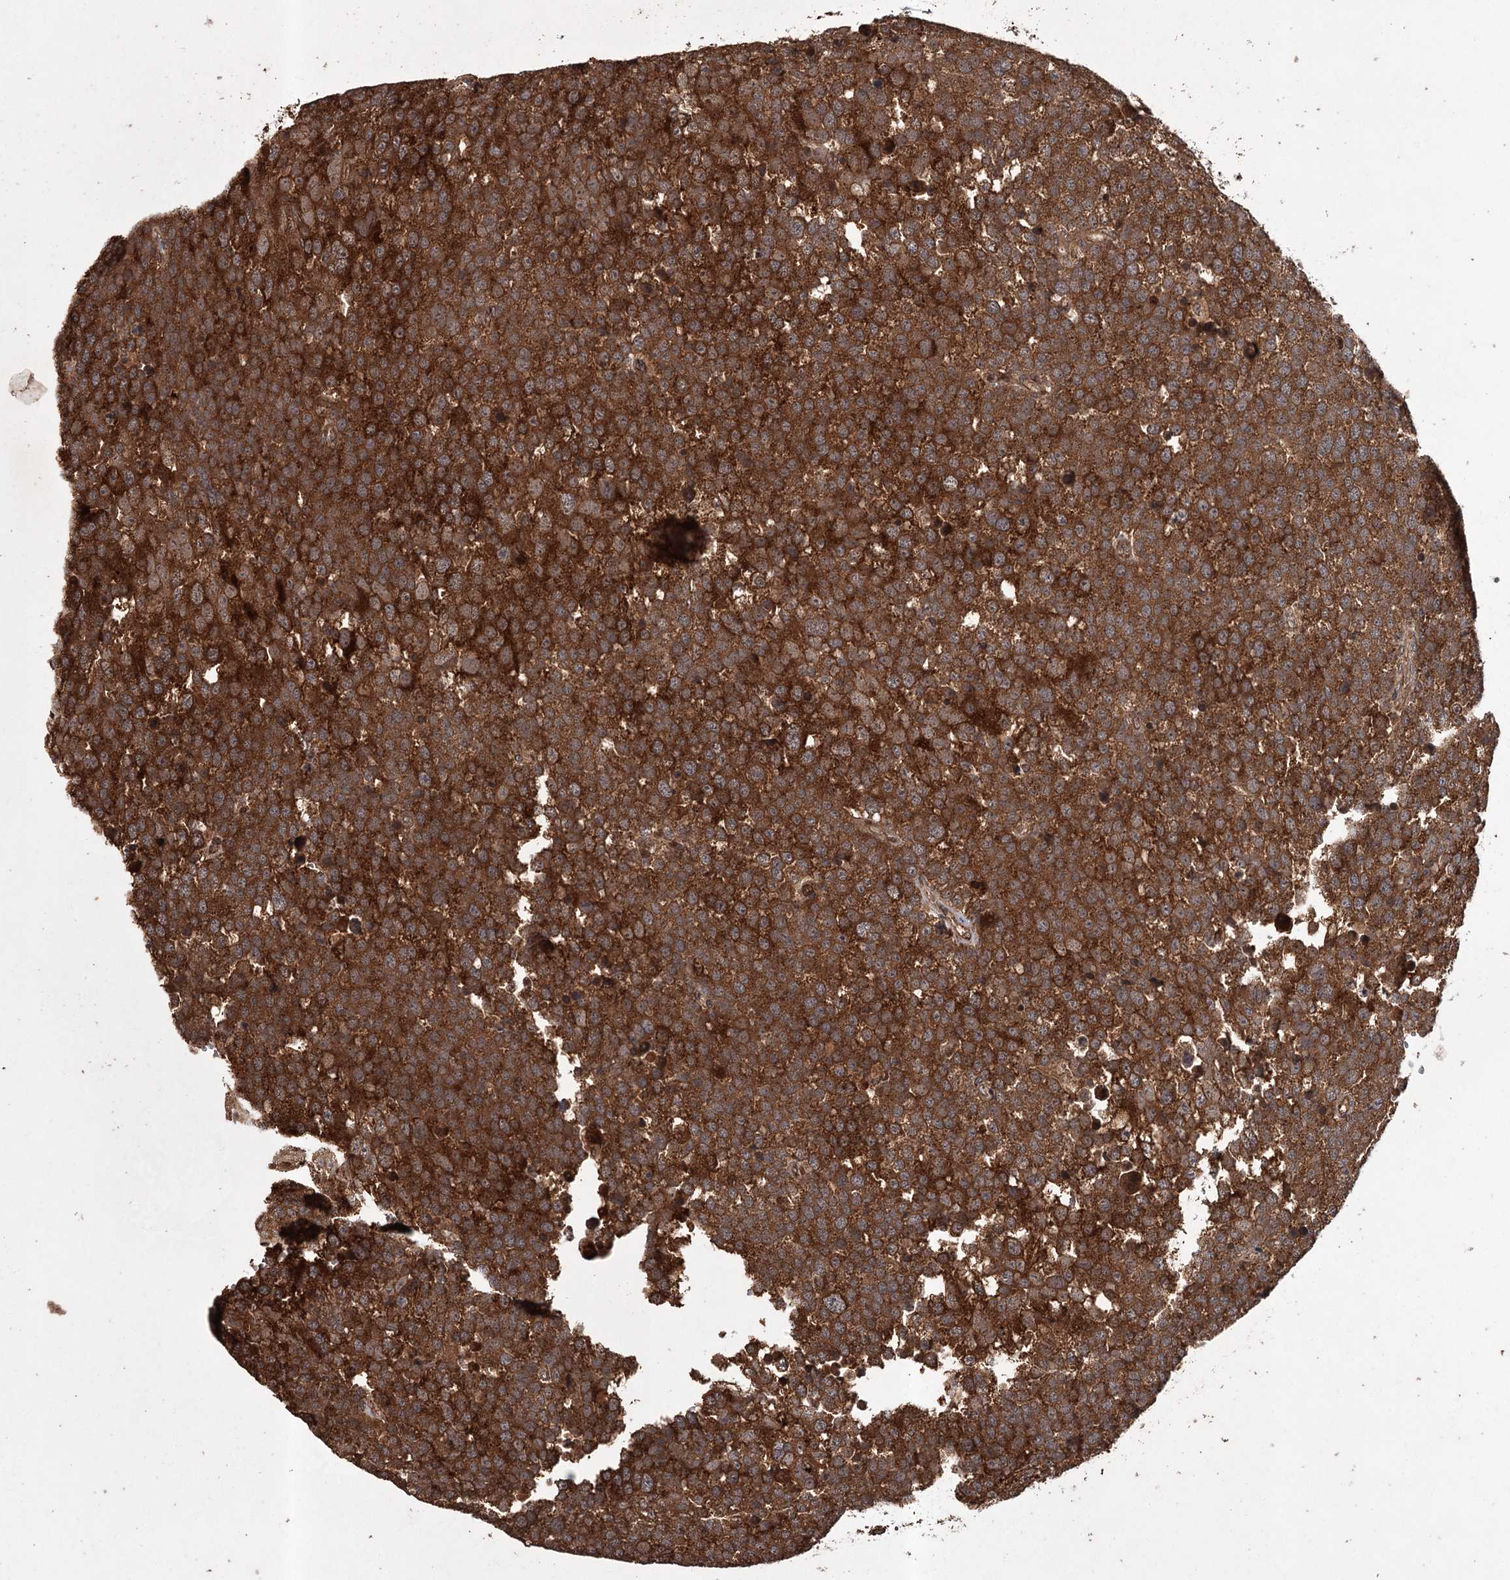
{"staining": {"intensity": "strong", "quantity": ">75%", "location": "cytoplasmic/membranous"}, "tissue": "testis cancer", "cell_type": "Tumor cells", "image_type": "cancer", "snomed": [{"axis": "morphology", "description": "Seminoma, NOS"}, {"axis": "topography", "description": "Testis"}], "caption": "DAB (3,3'-diaminobenzidine) immunohistochemical staining of human seminoma (testis) exhibits strong cytoplasmic/membranous protein staining in approximately >75% of tumor cells.", "gene": "RPAP3", "patient": {"sex": "male", "age": 71}}